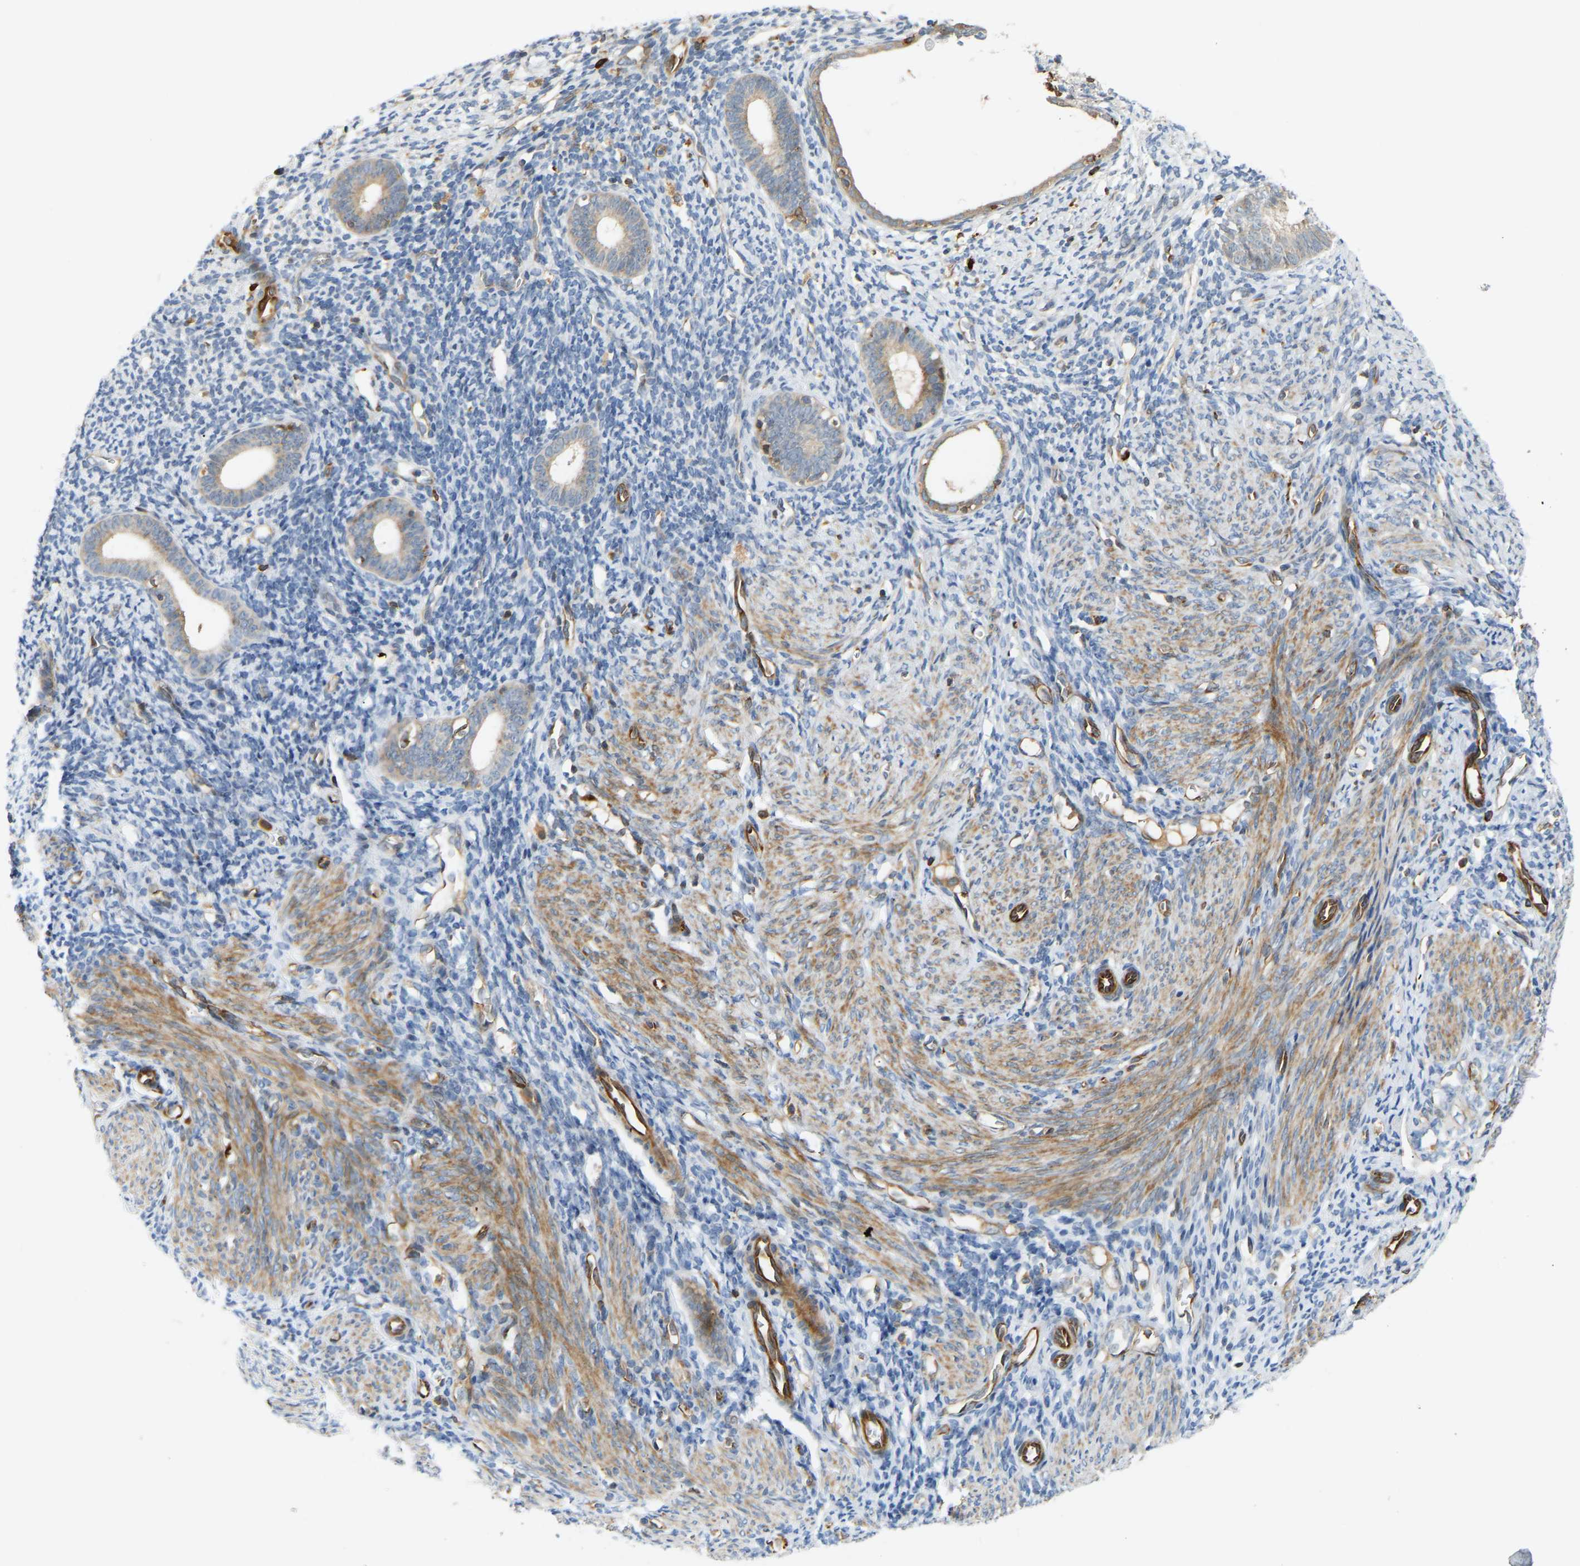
{"staining": {"intensity": "moderate", "quantity": "<25%", "location": "cytoplasmic/membranous"}, "tissue": "endometrium", "cell_type": "Cells in endometrial stroma", "image_type": "normal", "snomed": [{"axis": "morphology", "description": "Normal tissue, NOS"}, {"axis": "morphology", "description": "Adenocarcinoma, NOS"}, {"axis": "topography", "description": "Endometrium"}], "caption": "Protein expression analysis of unremarkable human endometrium reveals moderate cytoplasmic/membranous expression in approximately <25% of cells in endometrial stroma.", "gene": "PLCG2", "patient": {"sex": "female", "age": 57}}